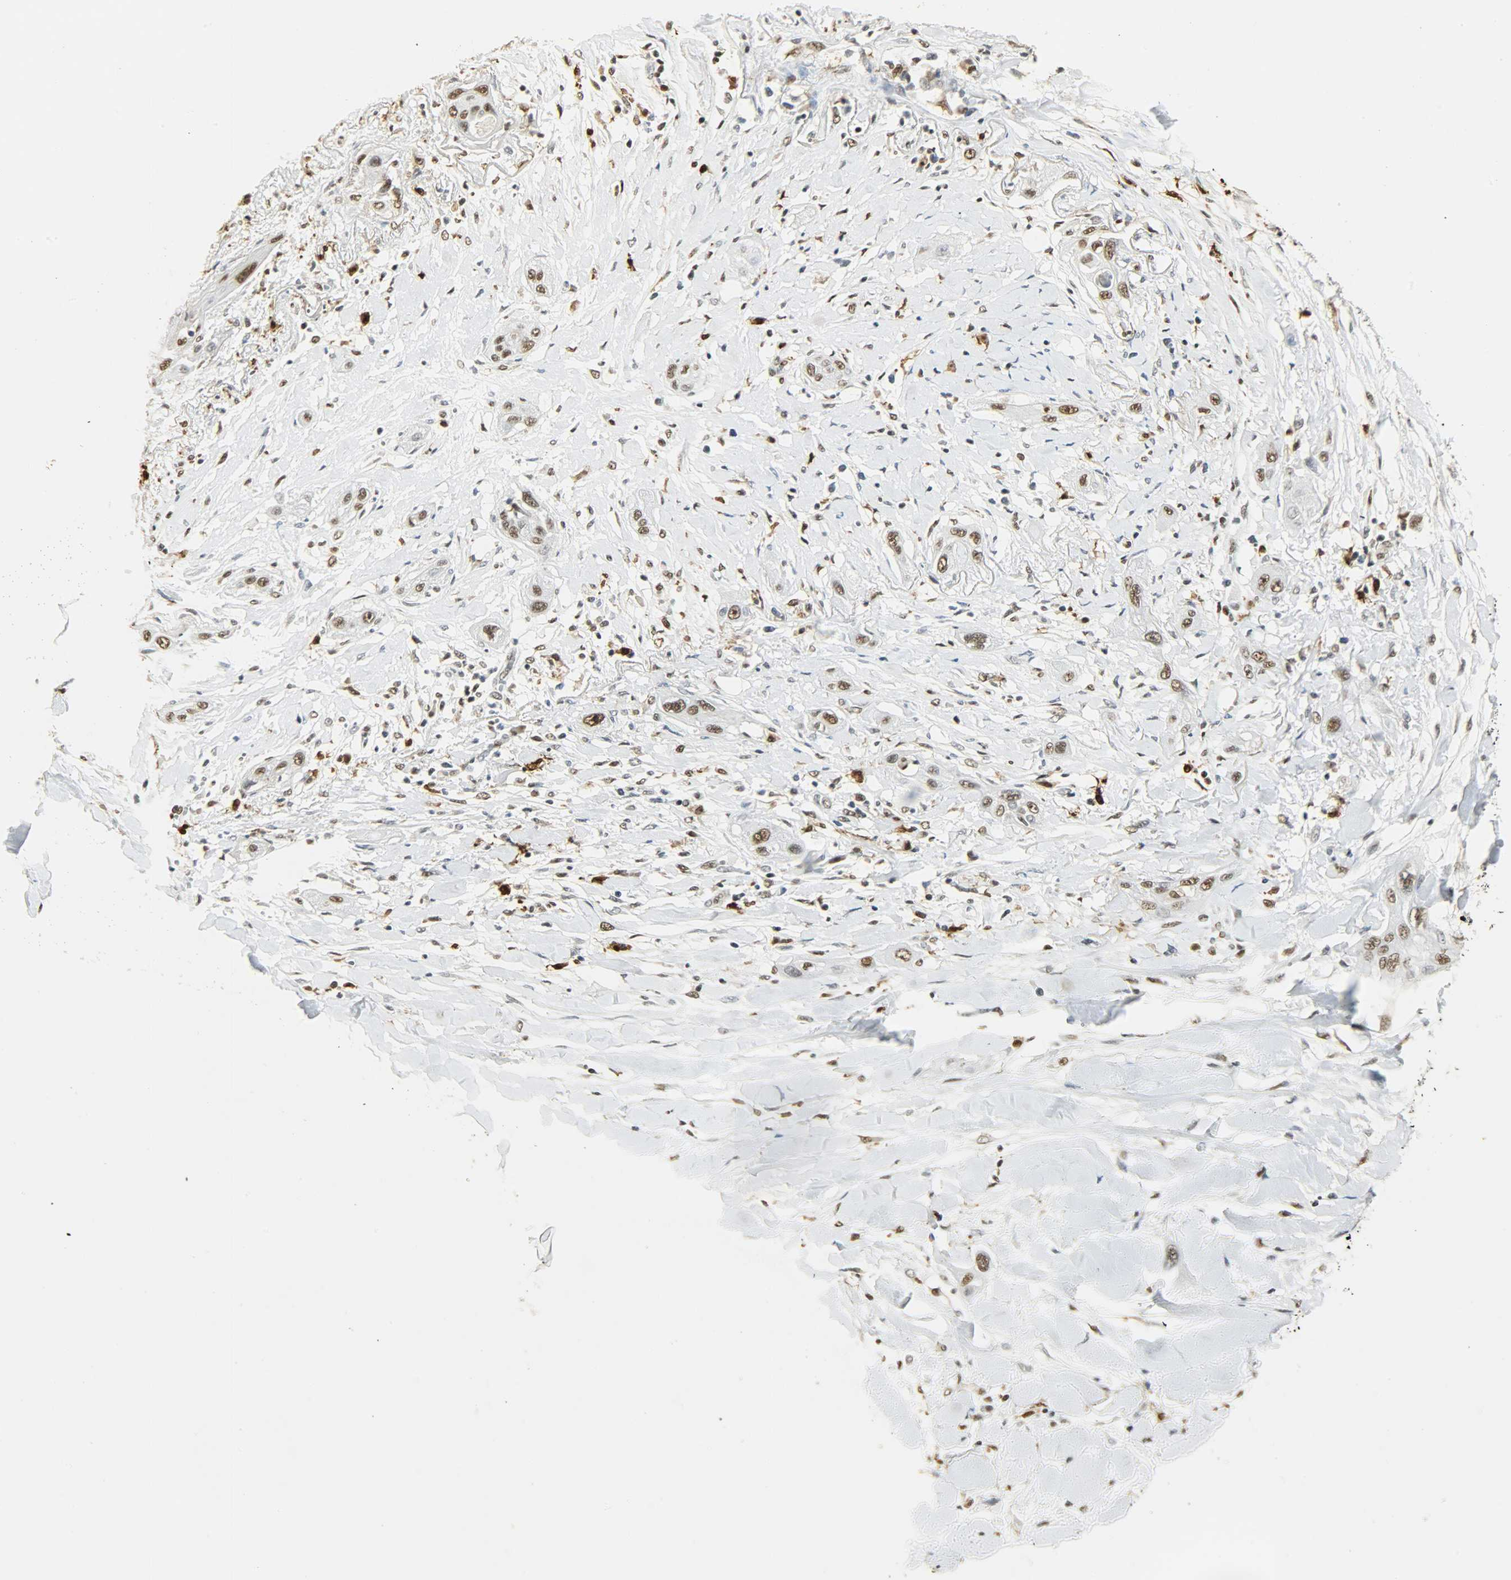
{"staining": {"intensity": "moderate", "quantity": ">75%", "location": "nuclear"}, "tissue": "lung cancer", "cell_type": "Tumor cells", "image_type": "cancer", "snomed": [{"axis": "morphology", "description": "Squamous cell carcinoma, NOS"}, {"axis": "topography", "description": "Lung"}], "caption": "Lung squamous cell carcinoma stained for a protein (brown) displays moderate nuclear positive expression in about >75% of tumor cells.", "gene": "NGFR", "patient": {"sex": "female", "age": 47}}